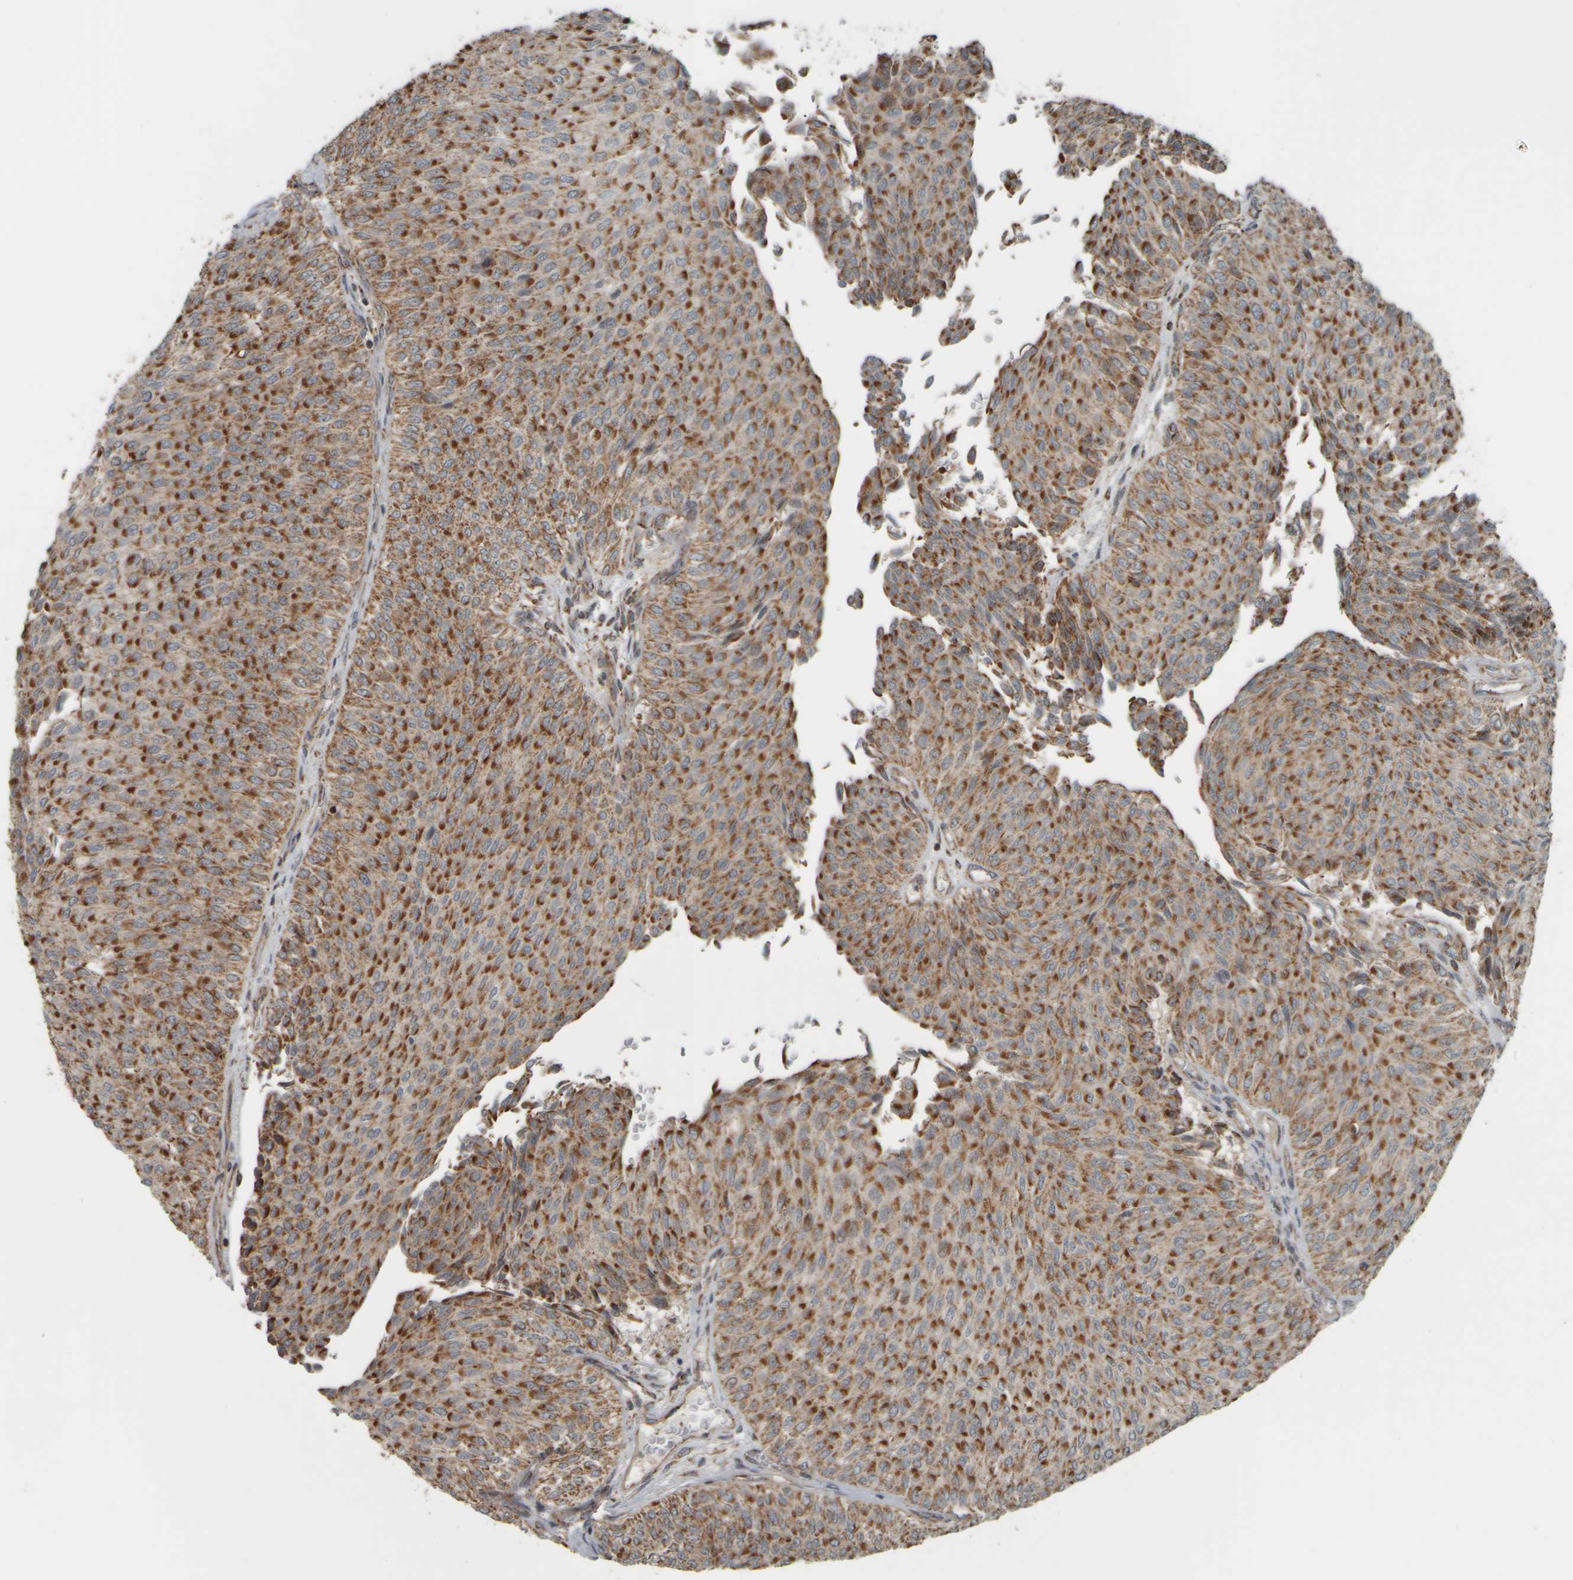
{"staining": {"intensity": "strong", "quantity": ">75%", "location": "cytoplasmic/membranous"}, "tissue": "urothelial cancer", "cell_type": "Tumor cells", "image_type": "cancer", "snomed": [{"axis": "morphology", "description": "Urothelial carcinoma, Low grade"}, {"axis": "topography", "description": "Urinary bladder"}], "caption": "Immunohistochemistry (IHC) image of urothelial cancer stained for a protein (brown), which exhibits high levels of strong cytoplasmic/membranous positivity in about >75% of tumor cells.", "gene": "APBB2", "patient": {"sex": "male", "age": 78}}